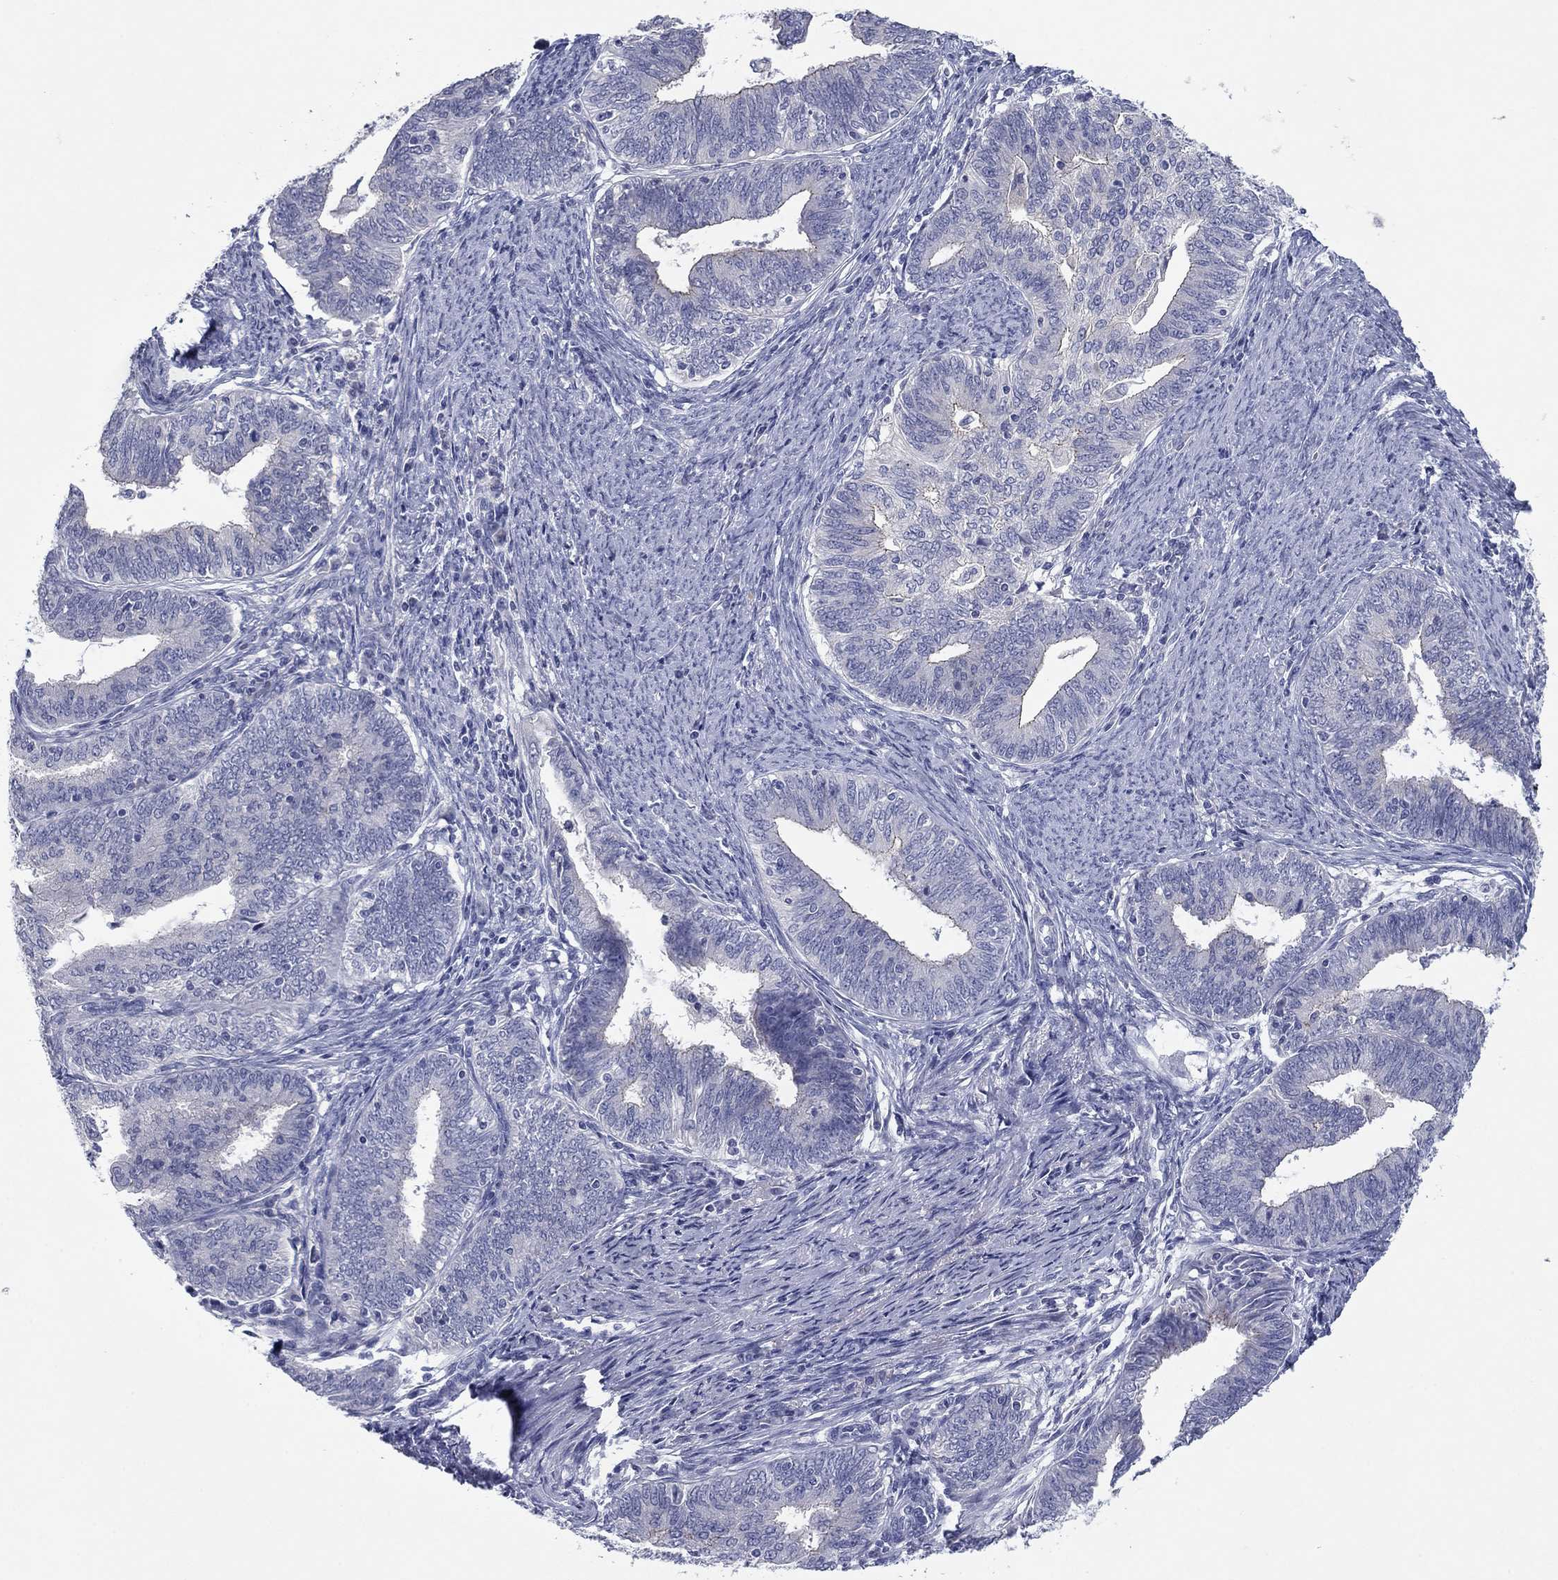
{"staining": {"intensity": "negative", "quantity": "none", "location": "none"}, "tissue": "endometrial cancer", "cell_type": "Tumor cells", "image_type": "cancer", "snomed": [{"axis": "morphology", "description": "Adenocarcinoma, NOS"}, {"axis": "topography", "description": "Endometrium"}], "caption": "Image shows no significant protein positivity in tumor cells of adenocarcinoma (endometrial).", "gene": "CNTNAP4", "patient": {"sex": "female", "age": 82}}